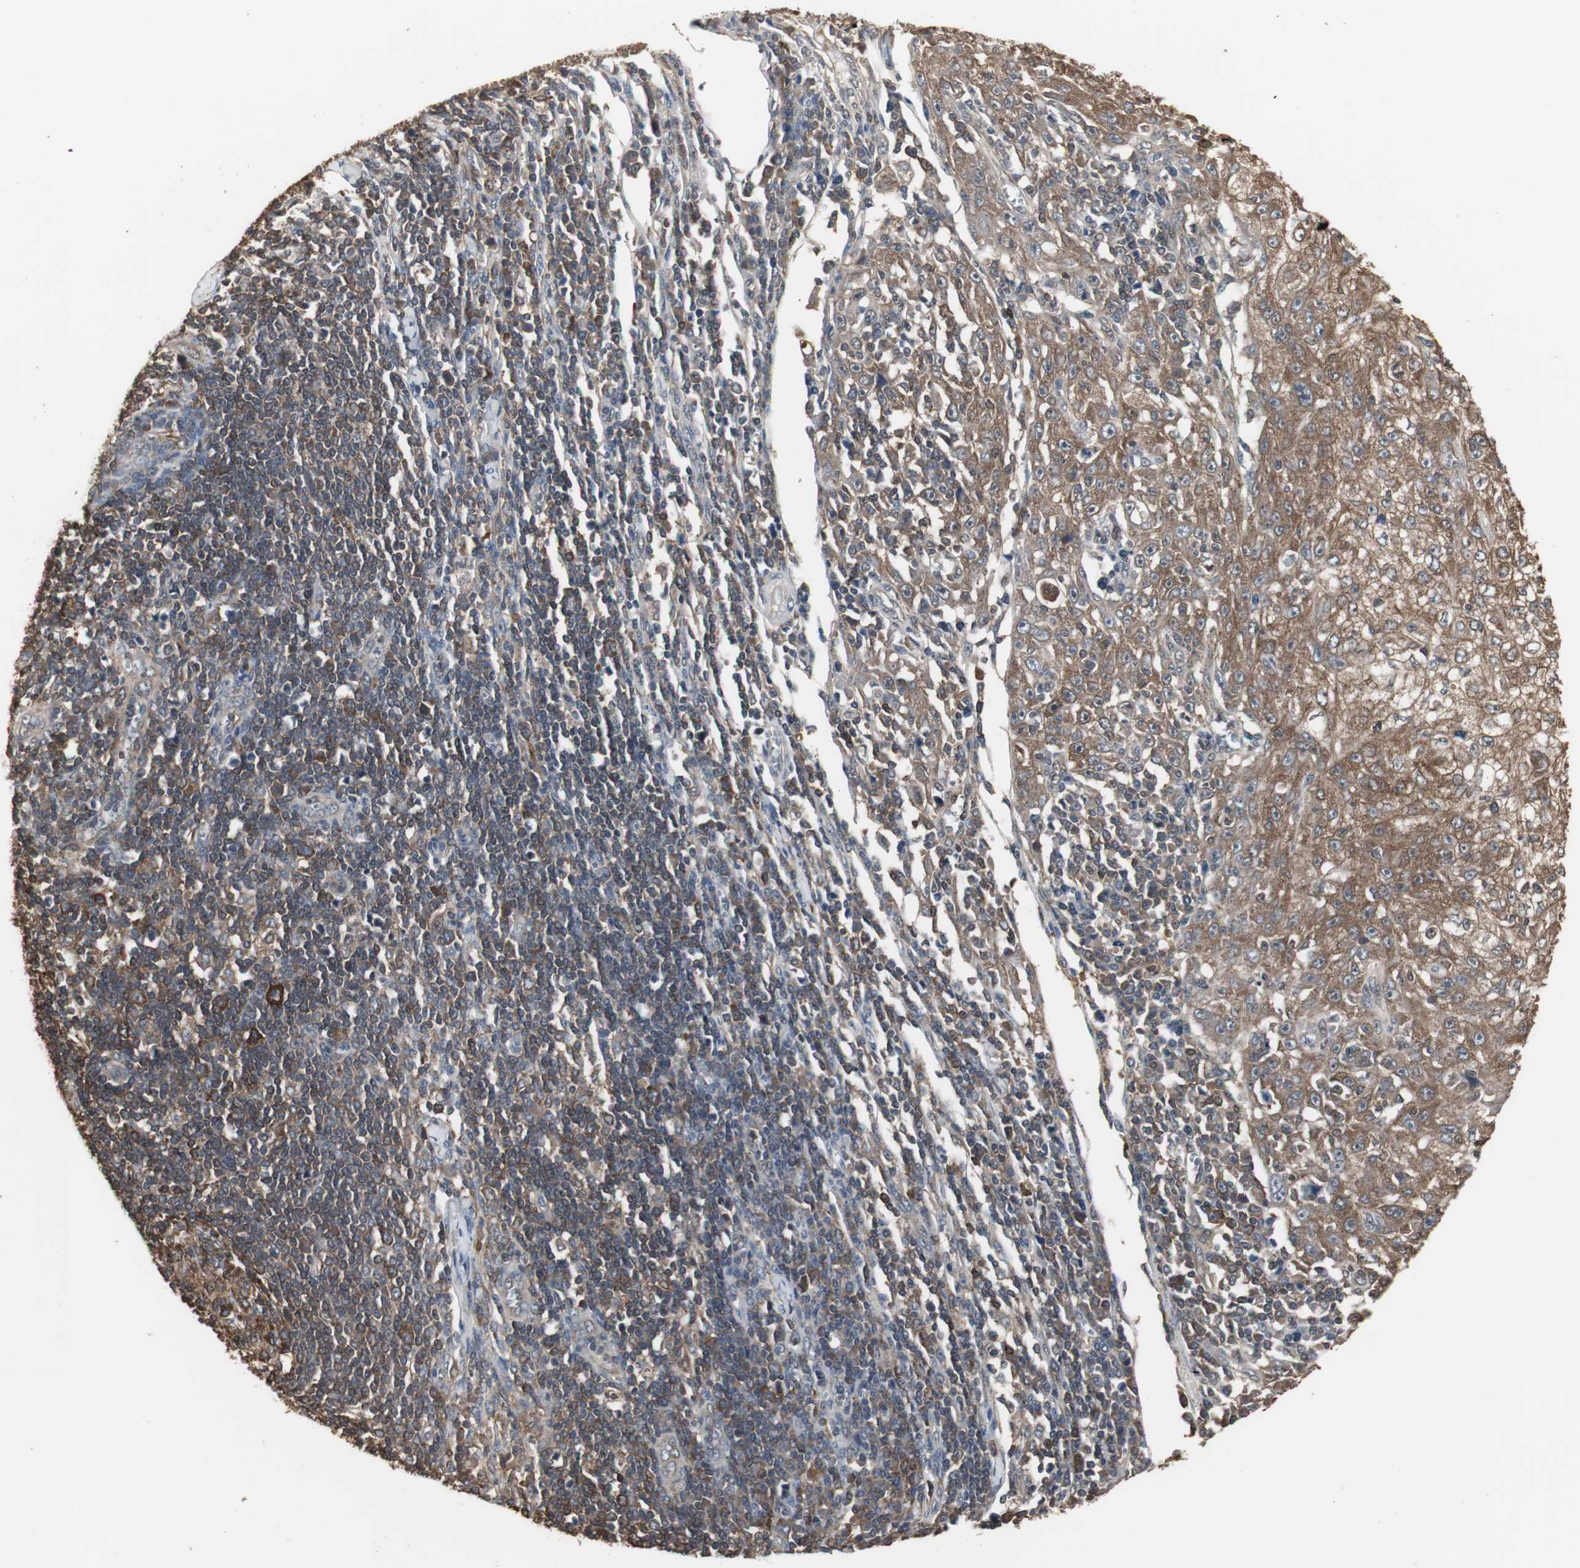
{"staining": {"intensity": "moderate", "quantity": ">75%", "location": "cytoplasmic/membranous"}, "tissue": "skin cancer", "cell_type": "Tumor cells", "image_type": "cancer", "snomed": [{"axis": "morphology", "description": "Squamous cell carcinoma, NOS"}, {"axis": "topography", "description": "Skin"}], "caption": "This is an image of IHC staining of skin cancer (squamous cell carcinoma), which shows moderate staining in the cytoplasmic/membranous of tumor cells.", "gene": "HPRT1", "patient": {"sex": "male", "age": 75}}